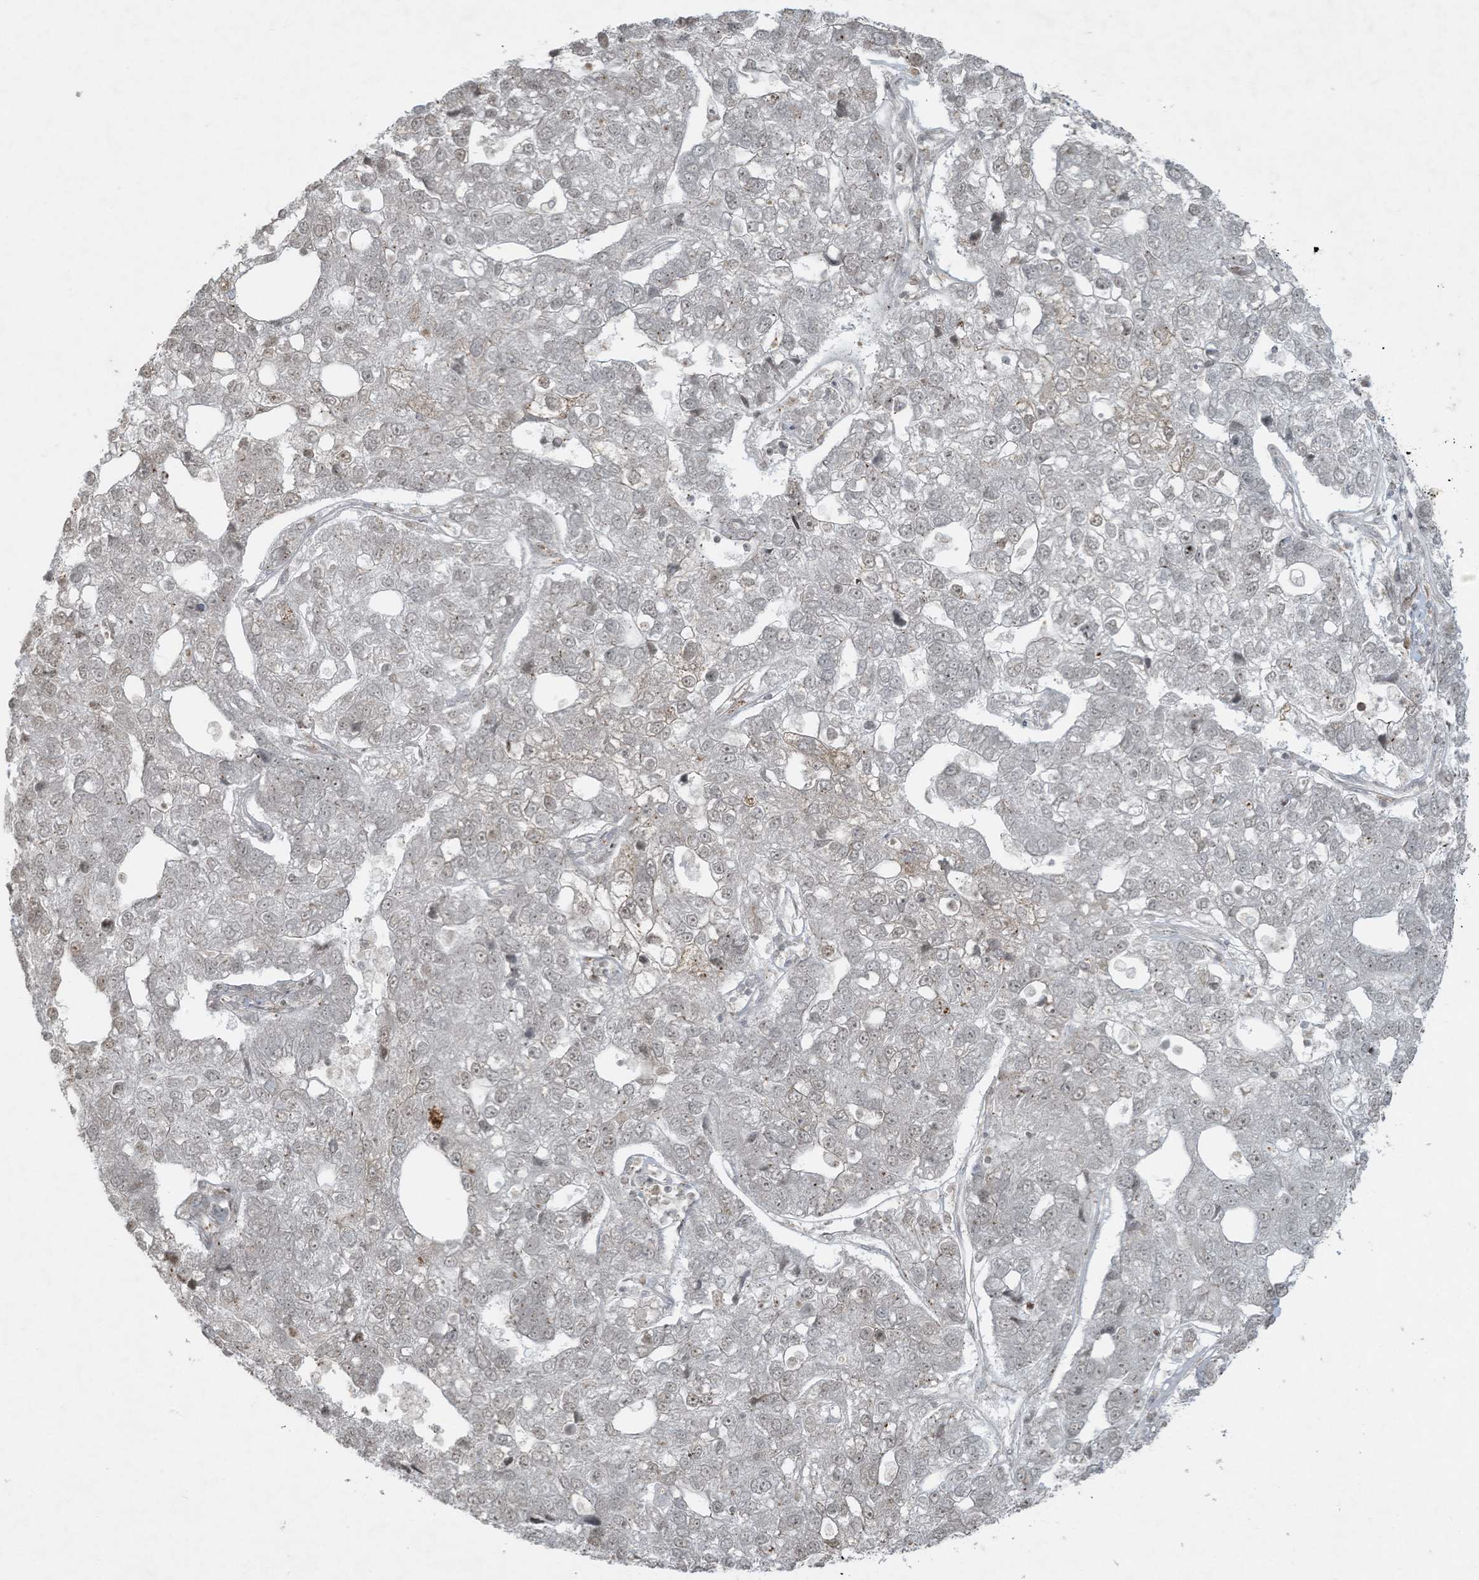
{"staining": {"intensity": "negative", "quantity": "none", "location": "none"}, "tissue": "pancreatic cancer", "cell_type": "Tumor cells", "image_type": "cancer", "snomed": [{"axis": "morphology", "description": "Adenocarcinoma, NOS"}, {"axis": "topography", "description": "Pancreas"}], "caption": "High magnification brightfield microscopy of pancreatic cancer (adenocarcinoma) stained with DAB (3,3'-diaminobenzidine) (brown) and counterstained with hematoxylin (blue): tumor cells show no significant positivity.", "gene": "ZNF263", "patient": {"sex": "female", "age": 61}}